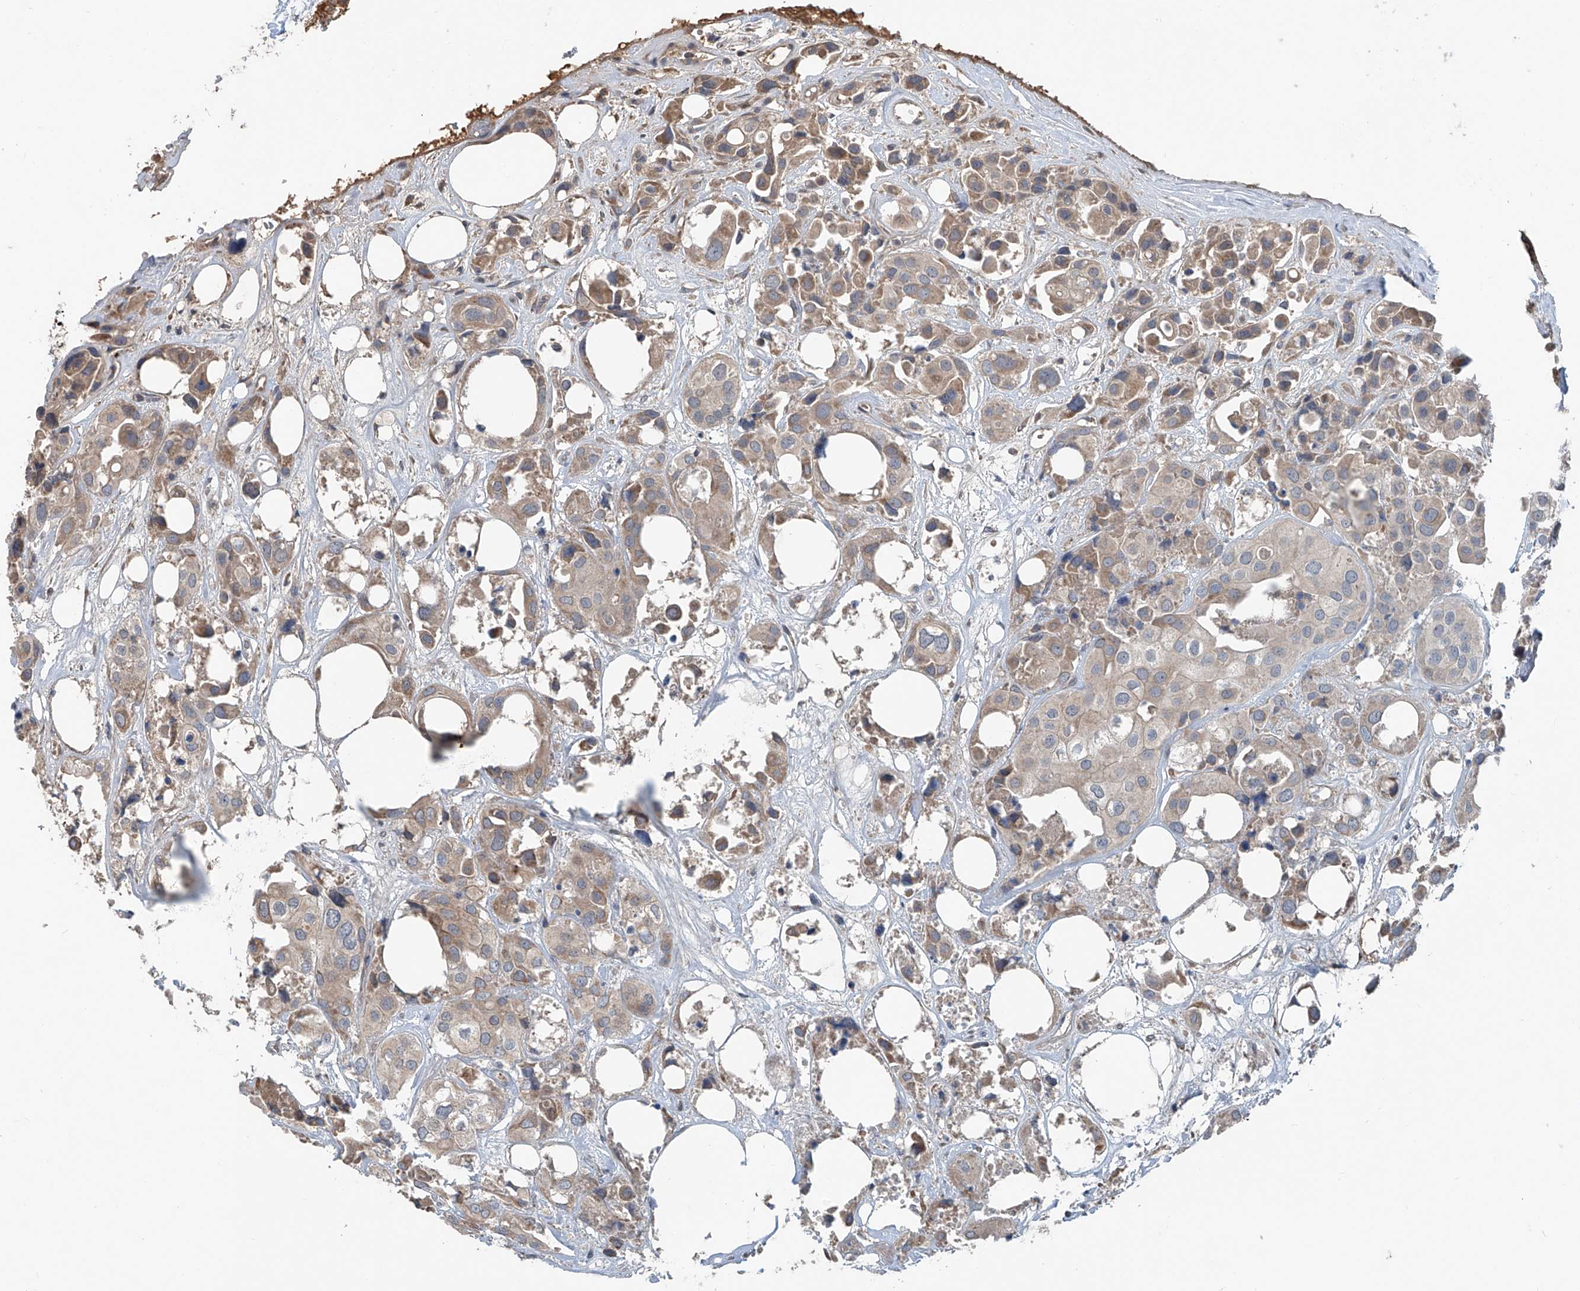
{"staining": {"intensity": "moderate", "quantity": "<25%", "location": "cytoplasmic/membranous"}, "tissue": "urothelial cancer", "cell_type": "Tumor cells", "image_type": "cancer", "snomed": [{"axis": "morphology", "description": "Urothelial carcinoma, High grade"}, {"axis": "topography", "description": "Urinary bladder"}], "caption": "Immunohistochemistry (IHC) photomicrograph of human urothelial cancer stained for a protein (brown), which reveals low levels of moderate cytoplasmic/membranous positivity in about <25% of tumor cells.", "gene": "ADAM23", "patient": {"sex": "male", "age": 64}}